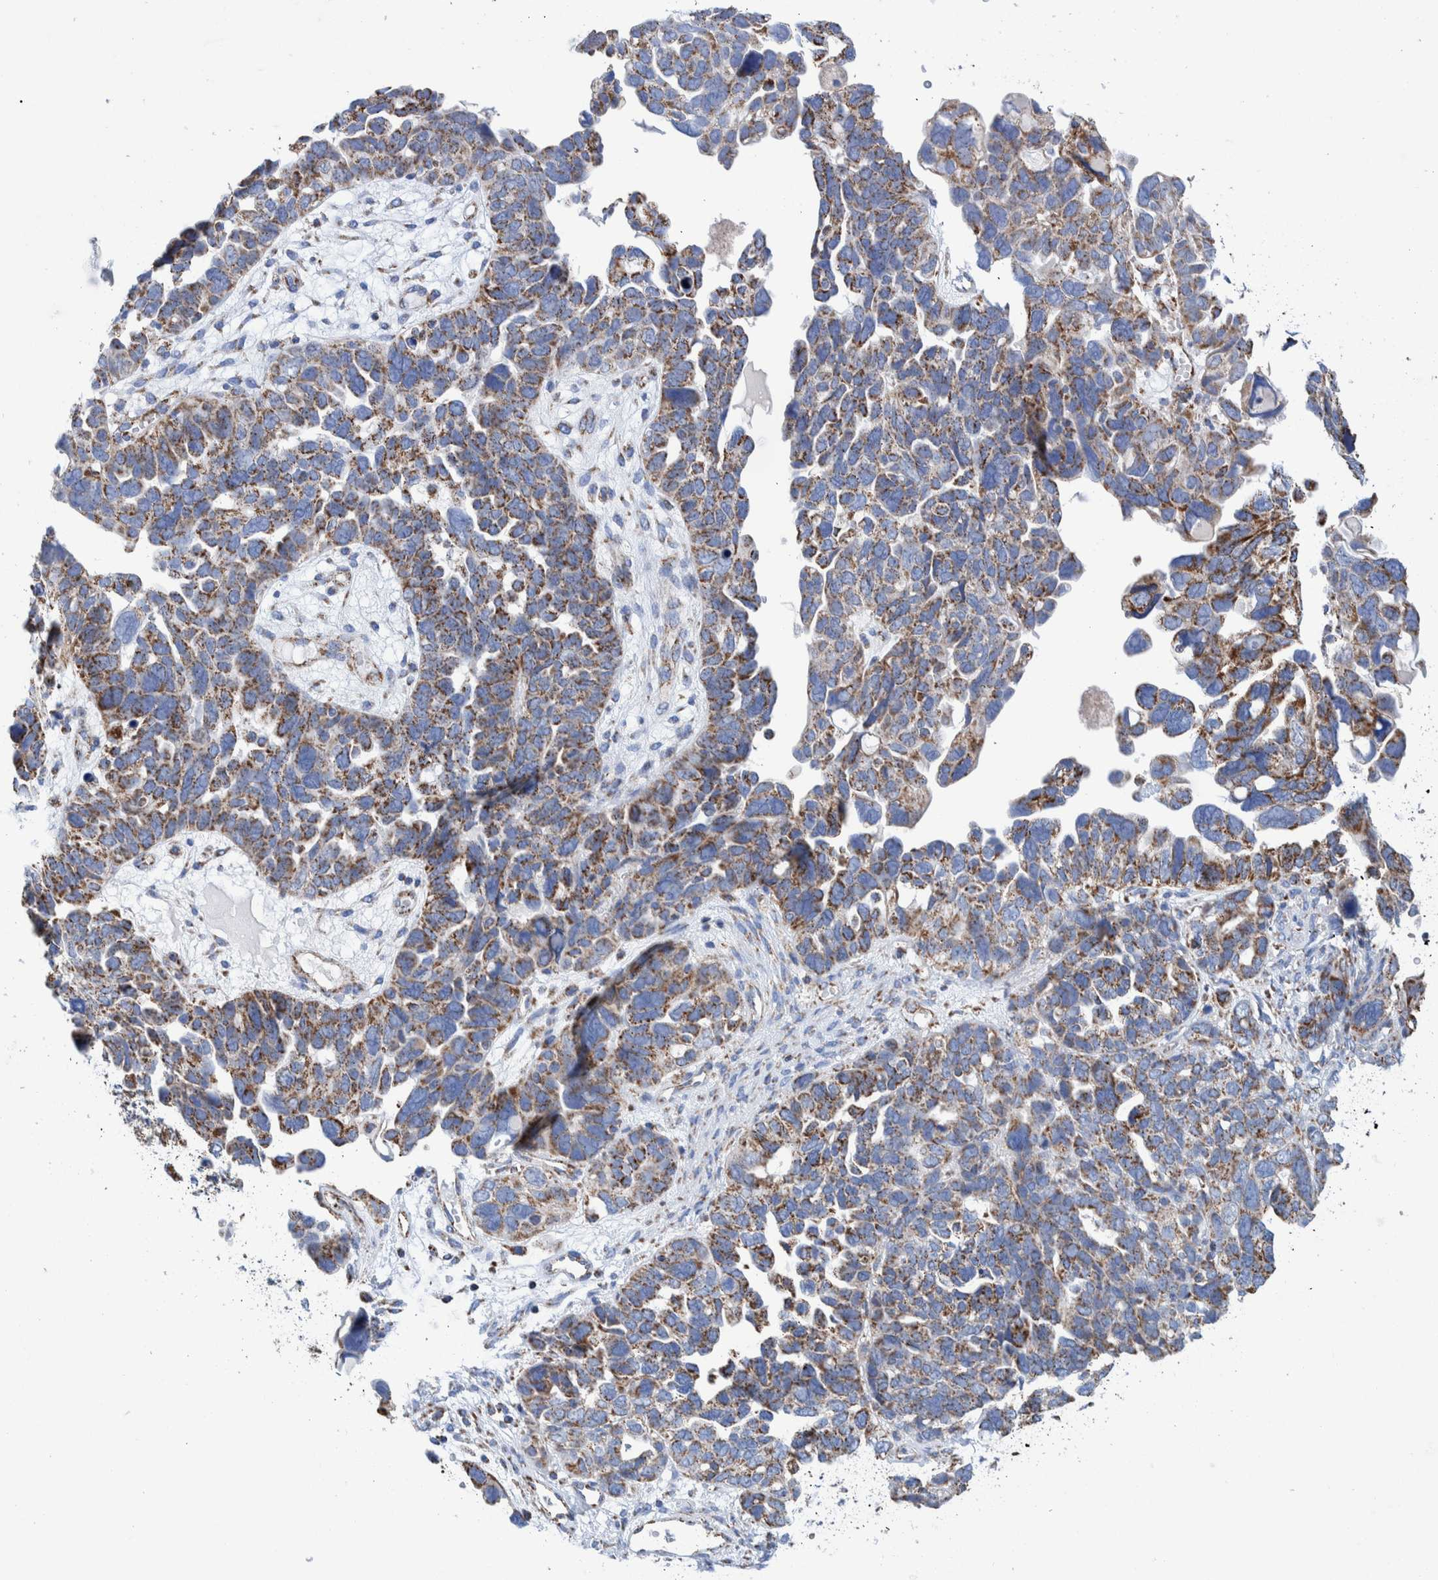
{"staining": {"intensity": "moderate", "quantity": ">75%", "location": "cytoplasmic/membranous"}, "tissue": "ovarian cancer", "cell_type": "Tumor cells", "image_type": "cancer", "snomed": [{"axis": "morphology", "description": "Cystadenocarcinoma, mucinous, NOS"}, {"axis": "topography", "description": "Ovary"}], "caption": "Ovarian cancer stained with a brown dye shows moderate cytoplasmic/membranous positive positivity in about >75% of tumor cells.", "gene": "DECR1", "patient": {"sex": "female", "age": 61}}